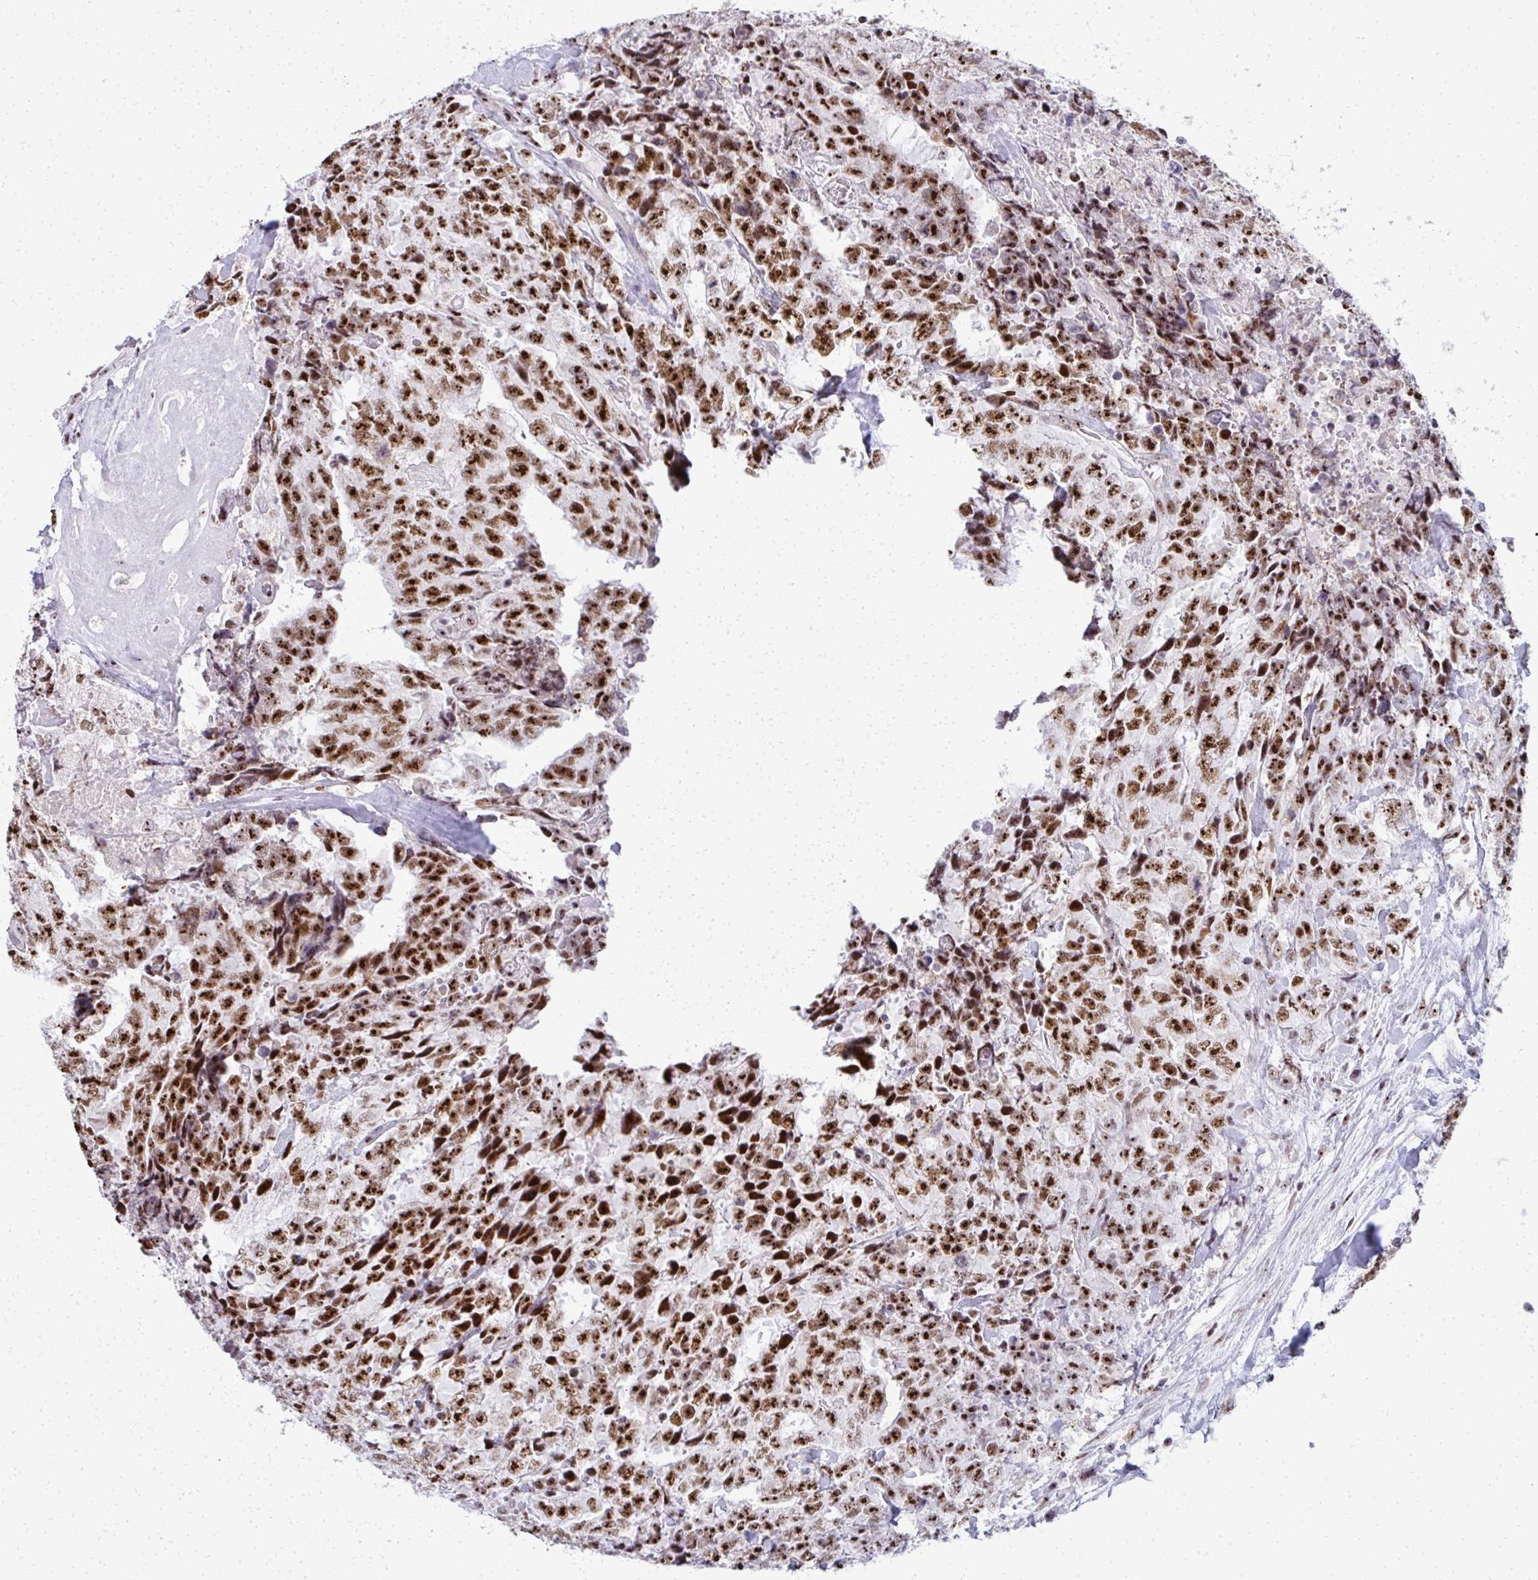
{"staining": {"intensity": "strong", "quantity": ">75%", "location": "nuclear"}, "tissue": "testis cancer", "cell_type": "Tumor cells", "image_type": "cancer", "snomed": [{"axis": "morphology", "description": "Carcinoma, Embryonal, NOS"}, {"axis": "topography", "description": "Testis"}], "caption": "Human testis cancer stained with a brown dye demonstrates strong nuclear positive staining in about >75% of tumor cells.", "gene": "SIRT7", "patient": {"sex": "male", "age": 24}}